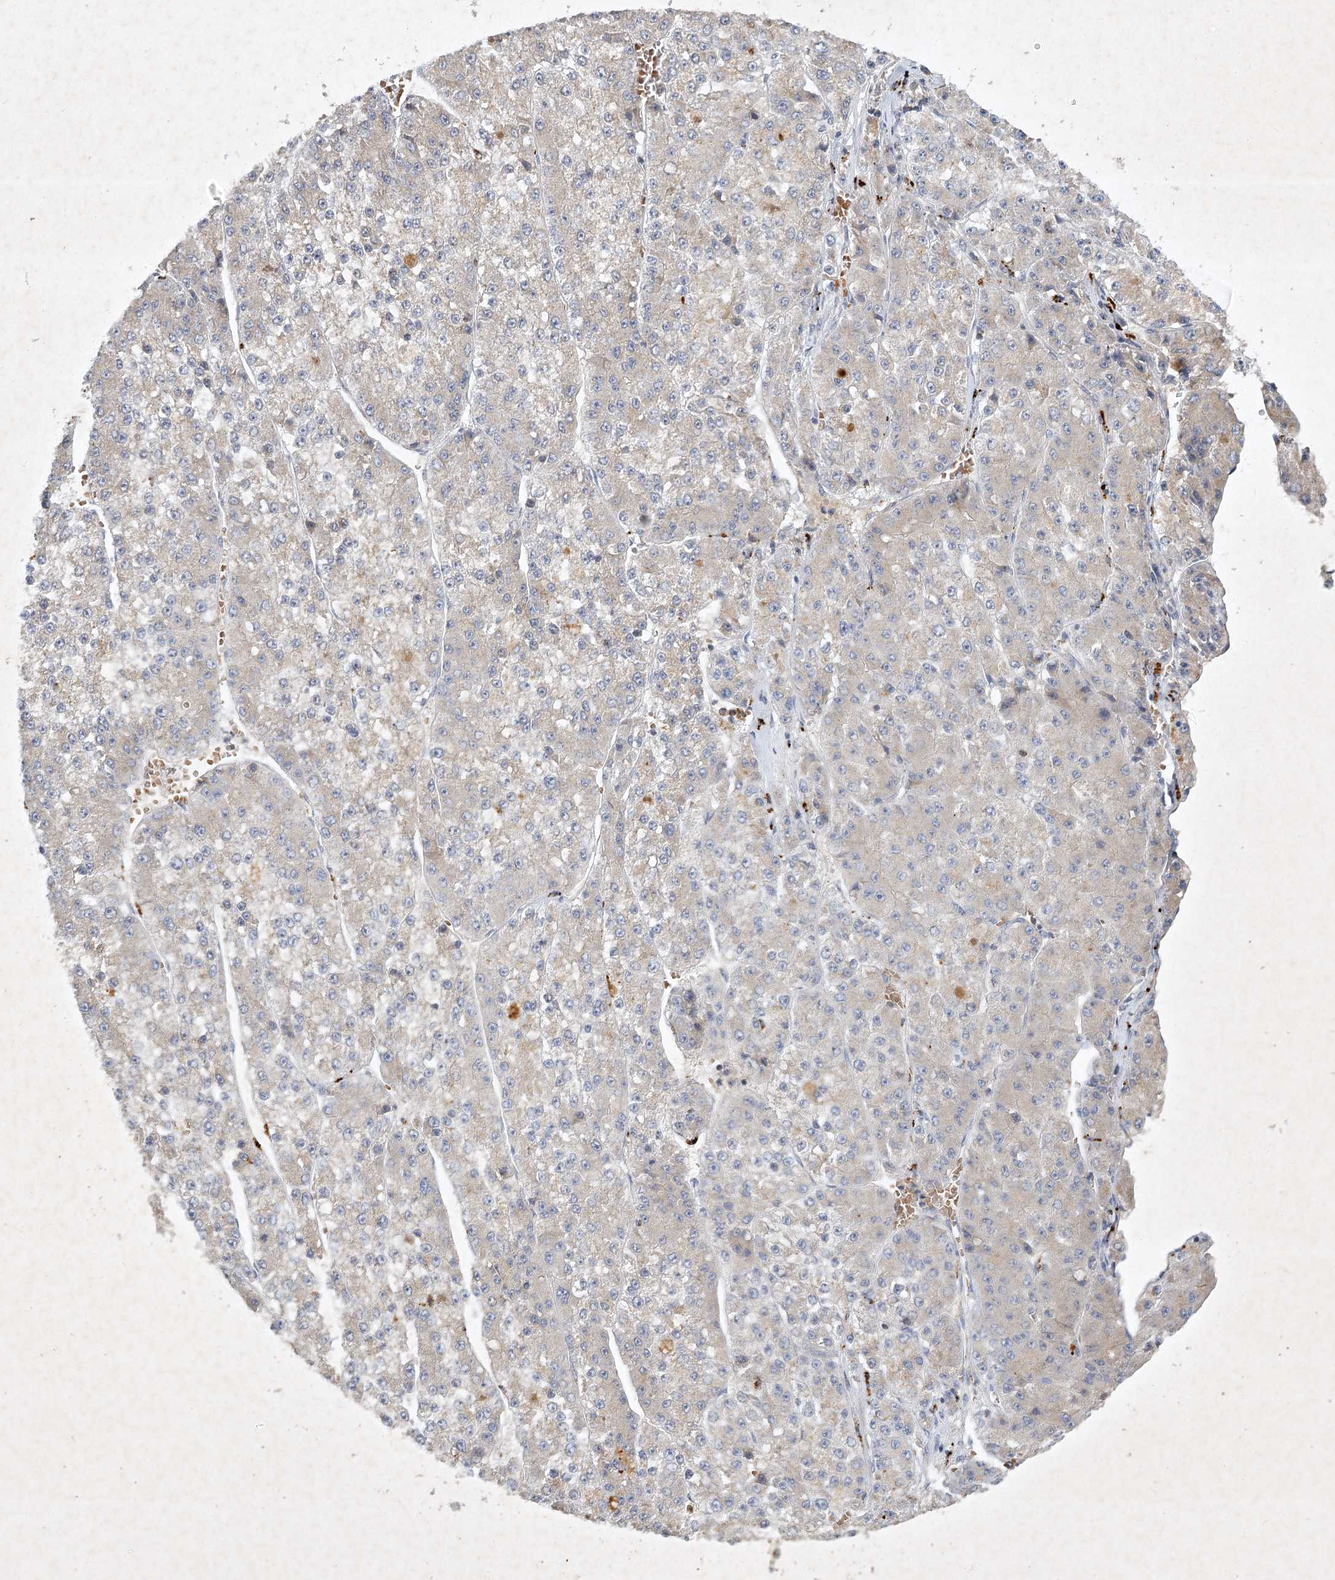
{"staining": {"intensity": "negative", "quantity": "none", "location": "none"}, "tissue": "liver cancer", "cell_type": "Tumor cells", "image_type": "cancer", "snomed": [{"axis": "morphology", "description": "Carcinoma, Hepatocellular, NOS"}, {"axis": "topography", "description": "Liver"}], "caption": "A histopathology image of human hepatocellular carcinoma (liver) is negative for staining in tumor cells.", "gene": "PYROXD2", "patient": {"sex": "female", "age": 73}}